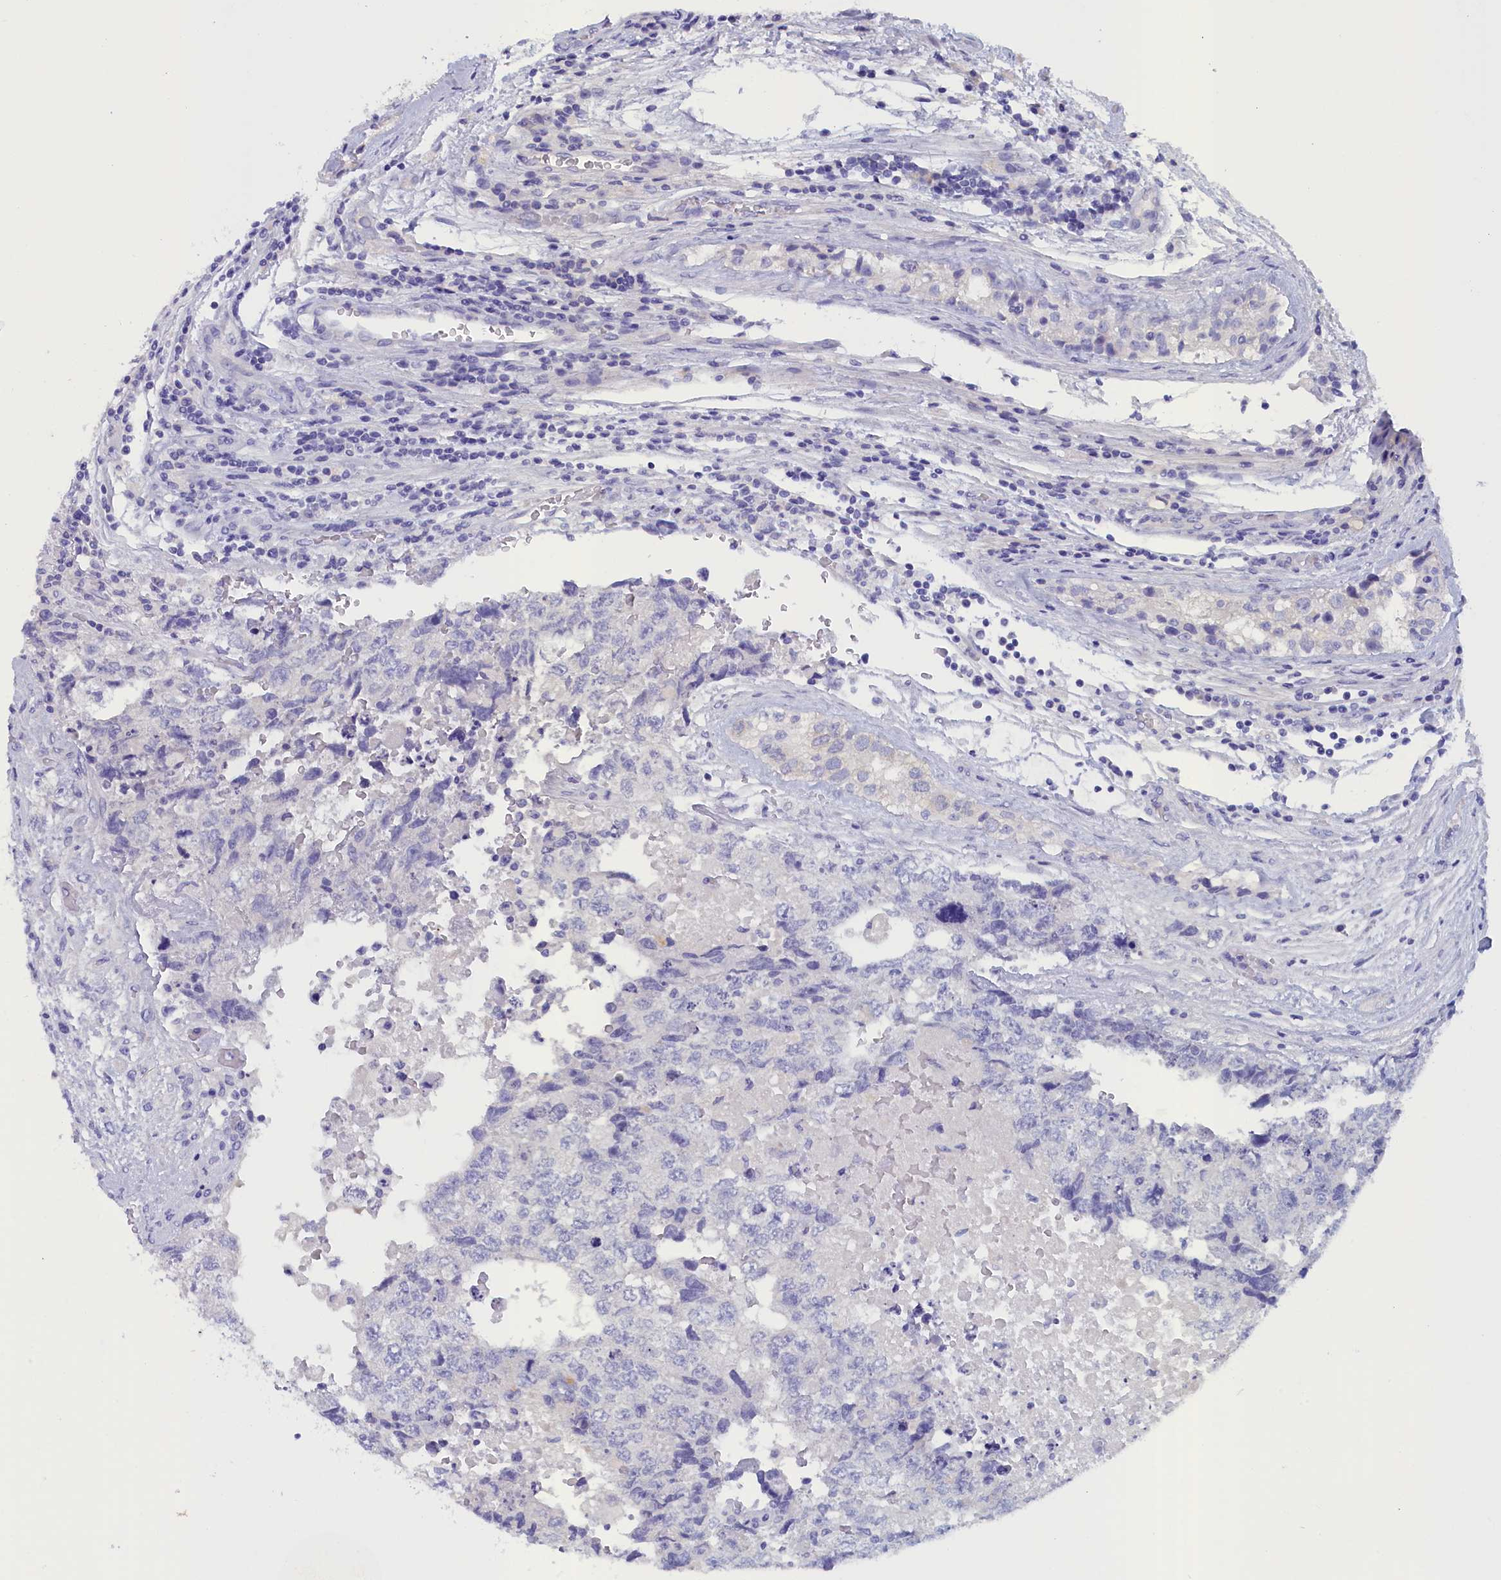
{"staining": {"intensity": "negative", "quantity": "none", "location": "none"}, "tissue": "testis cancer", "cell_type": "Tumor cells", "image_type": "cancer", "snomed": [{"axis": "morphology", "description": "Carcinoma, Embryonal, NOS"}, {"axis": "topography", "description": "Testis"}], "caption": "The immunohistochemistry (IHC) image has no significant staining in tumor cells of testis cancer tissue.", "gene": "ANKRD2", "patient": {"sex": "male", "age": 36}}